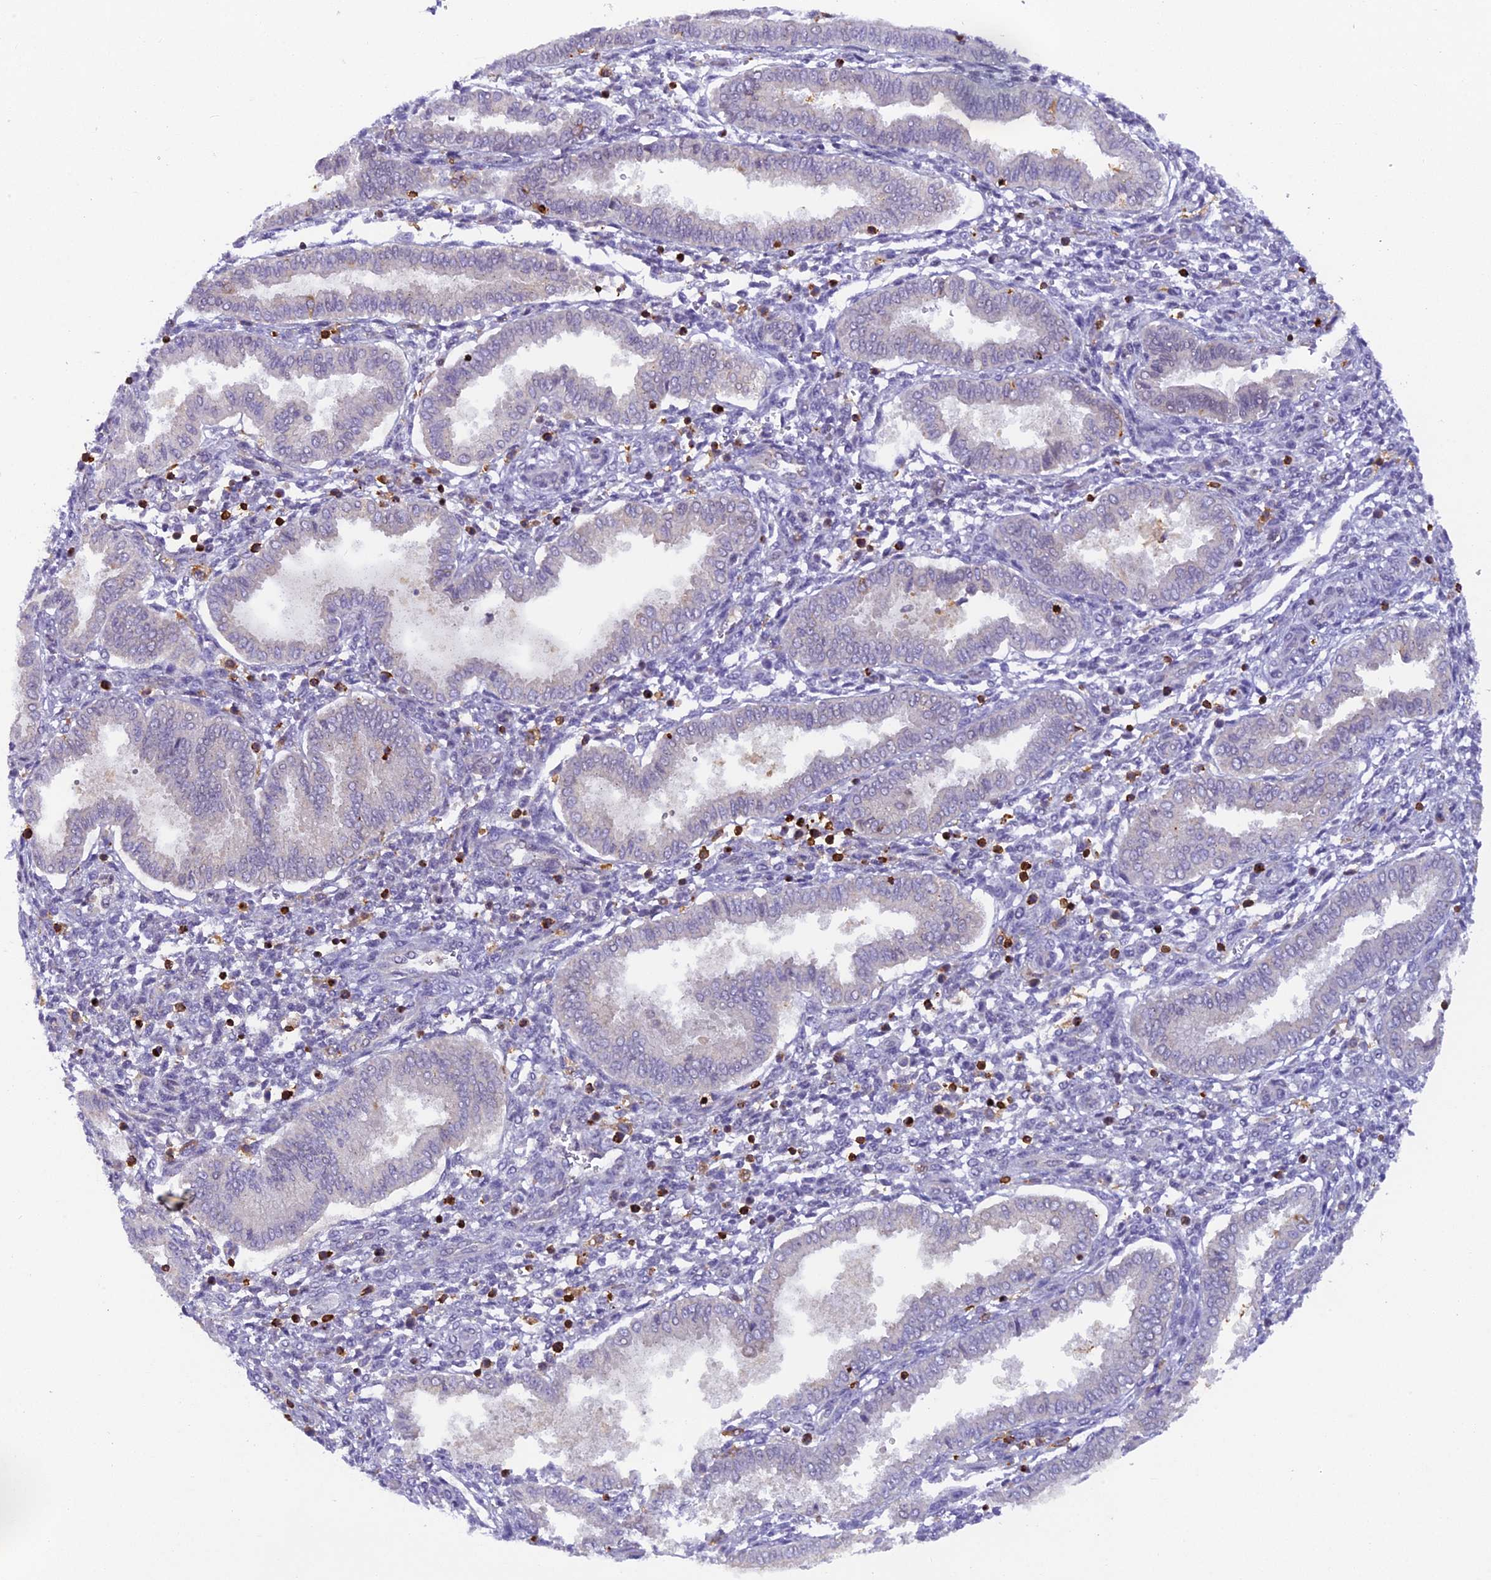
{"staining": {"intensity": "negative", "quantity": "none", "location": "none"}, "tissue": "endometrium", "cell_type": "Cells in endometrial stroma", "image_type": "normal", "snomed": [{"axis": "morphology", "description": "Normal tissue, NOS"}, {"axis": "topography", "description": "Endometrium"}], "caption": "Immunohistochemistry (IHC) histopathology image of benign endometrium: endometrium stained with DAB (3,3'-diaminobenzidine) demonstrates no significant protein expression in cells in endometrial stroma.", "gene": "FYB1", "patient": {"sex": "female", "age": 24}}